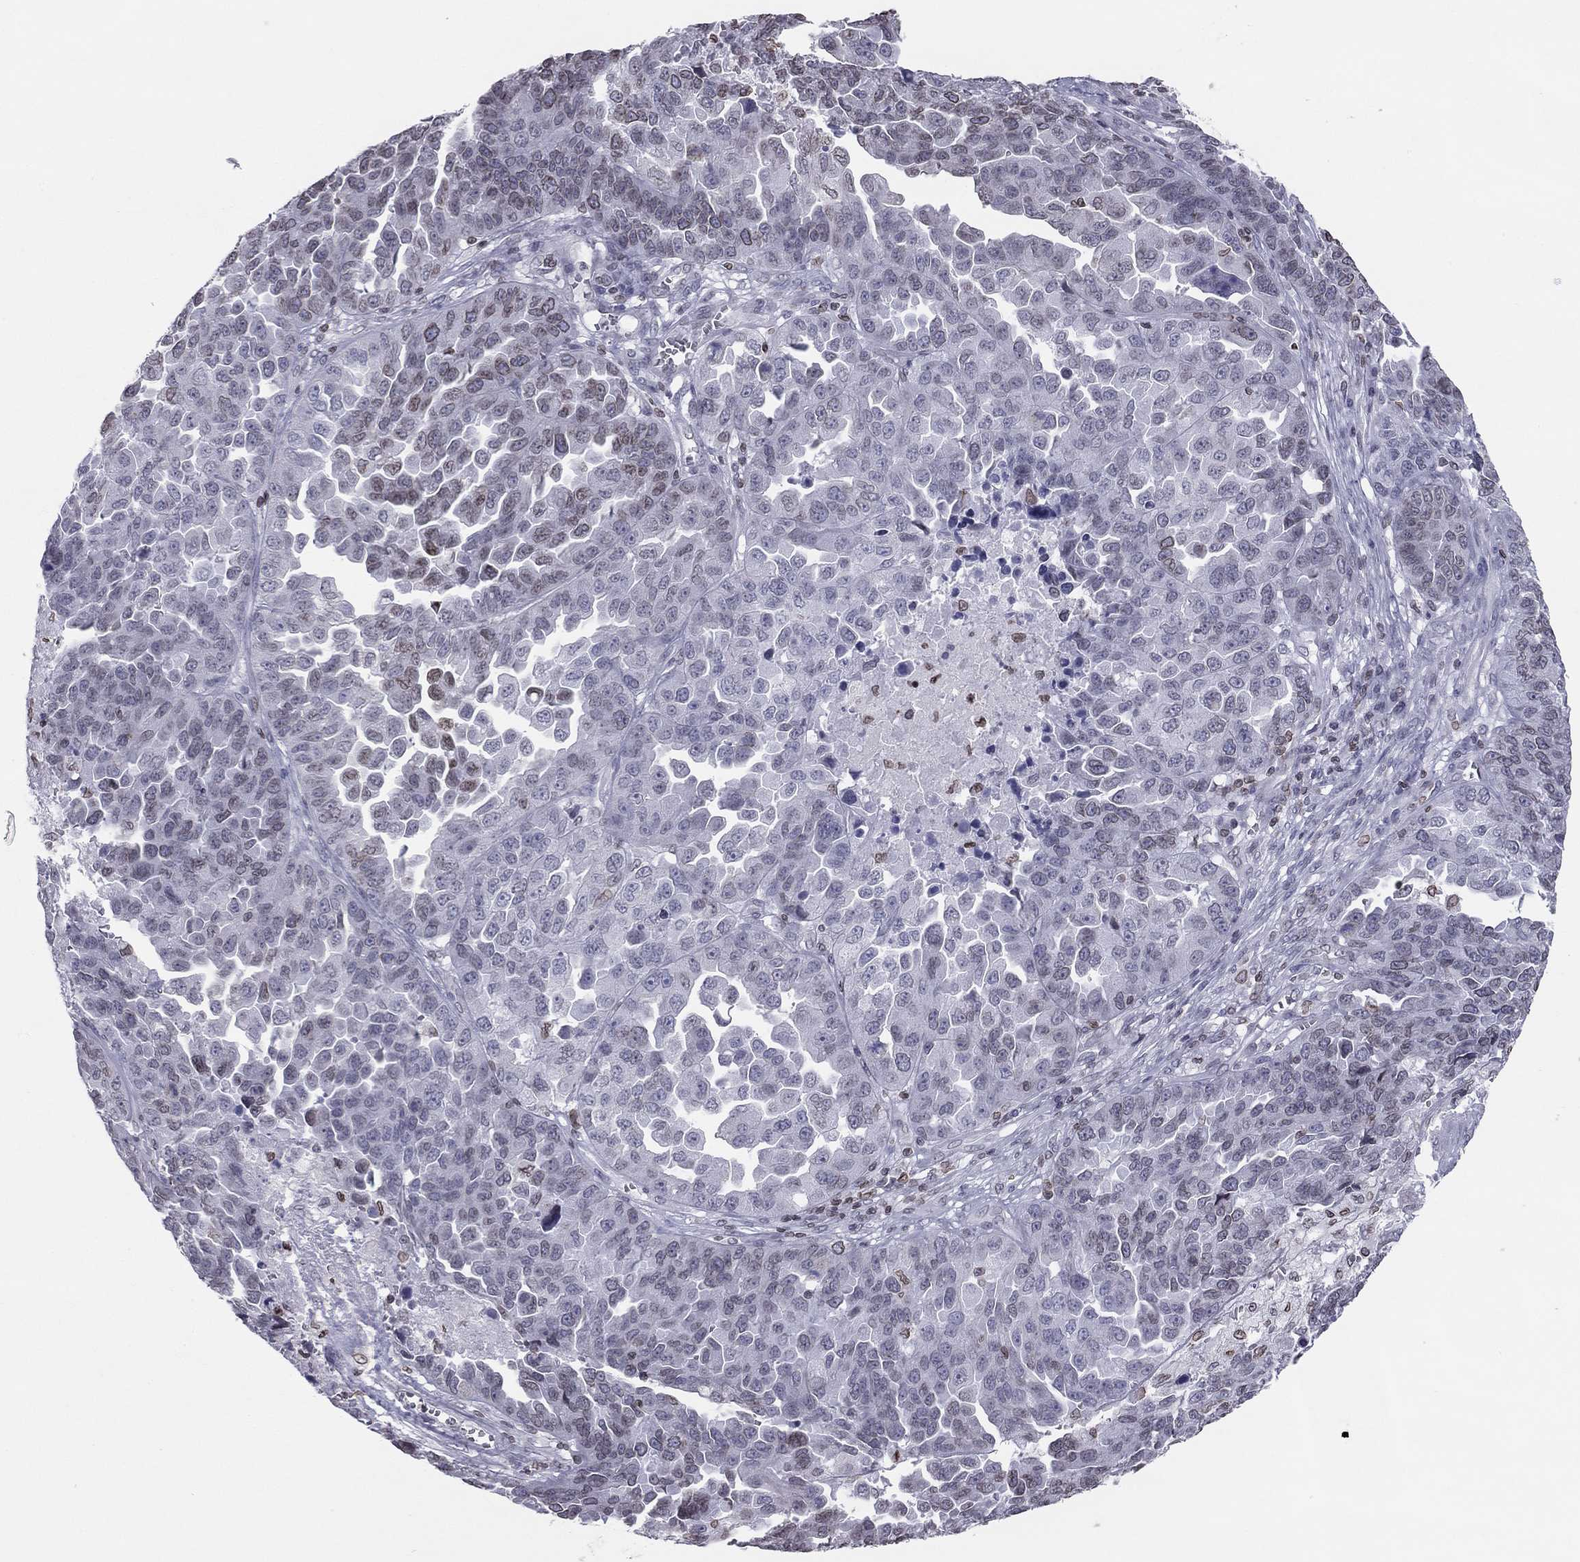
{"staining": {"intensity": "moderate", "quantity": "<25%", "location": "cytoplasmic/membranous,nuclear"}, "tissue": "ovarian cancer", "cell_type": "Tumor cells", "image_type": "cancer", "snomed": [{"axis": "morphology", "description": "Cystadenocarcinoma, serous, NOS"}, {"axis": "topography", "description": "Ovary"}], "caption": "Protein expression analysis of ovarian serous cystadenocarcinoma demonstrates moderate cytoplasmic/membranous and nuclear expression in approximately <25% of tumor cells.", "gene": "ESPL1", "patient": {"sex": "female", "age": 87}}